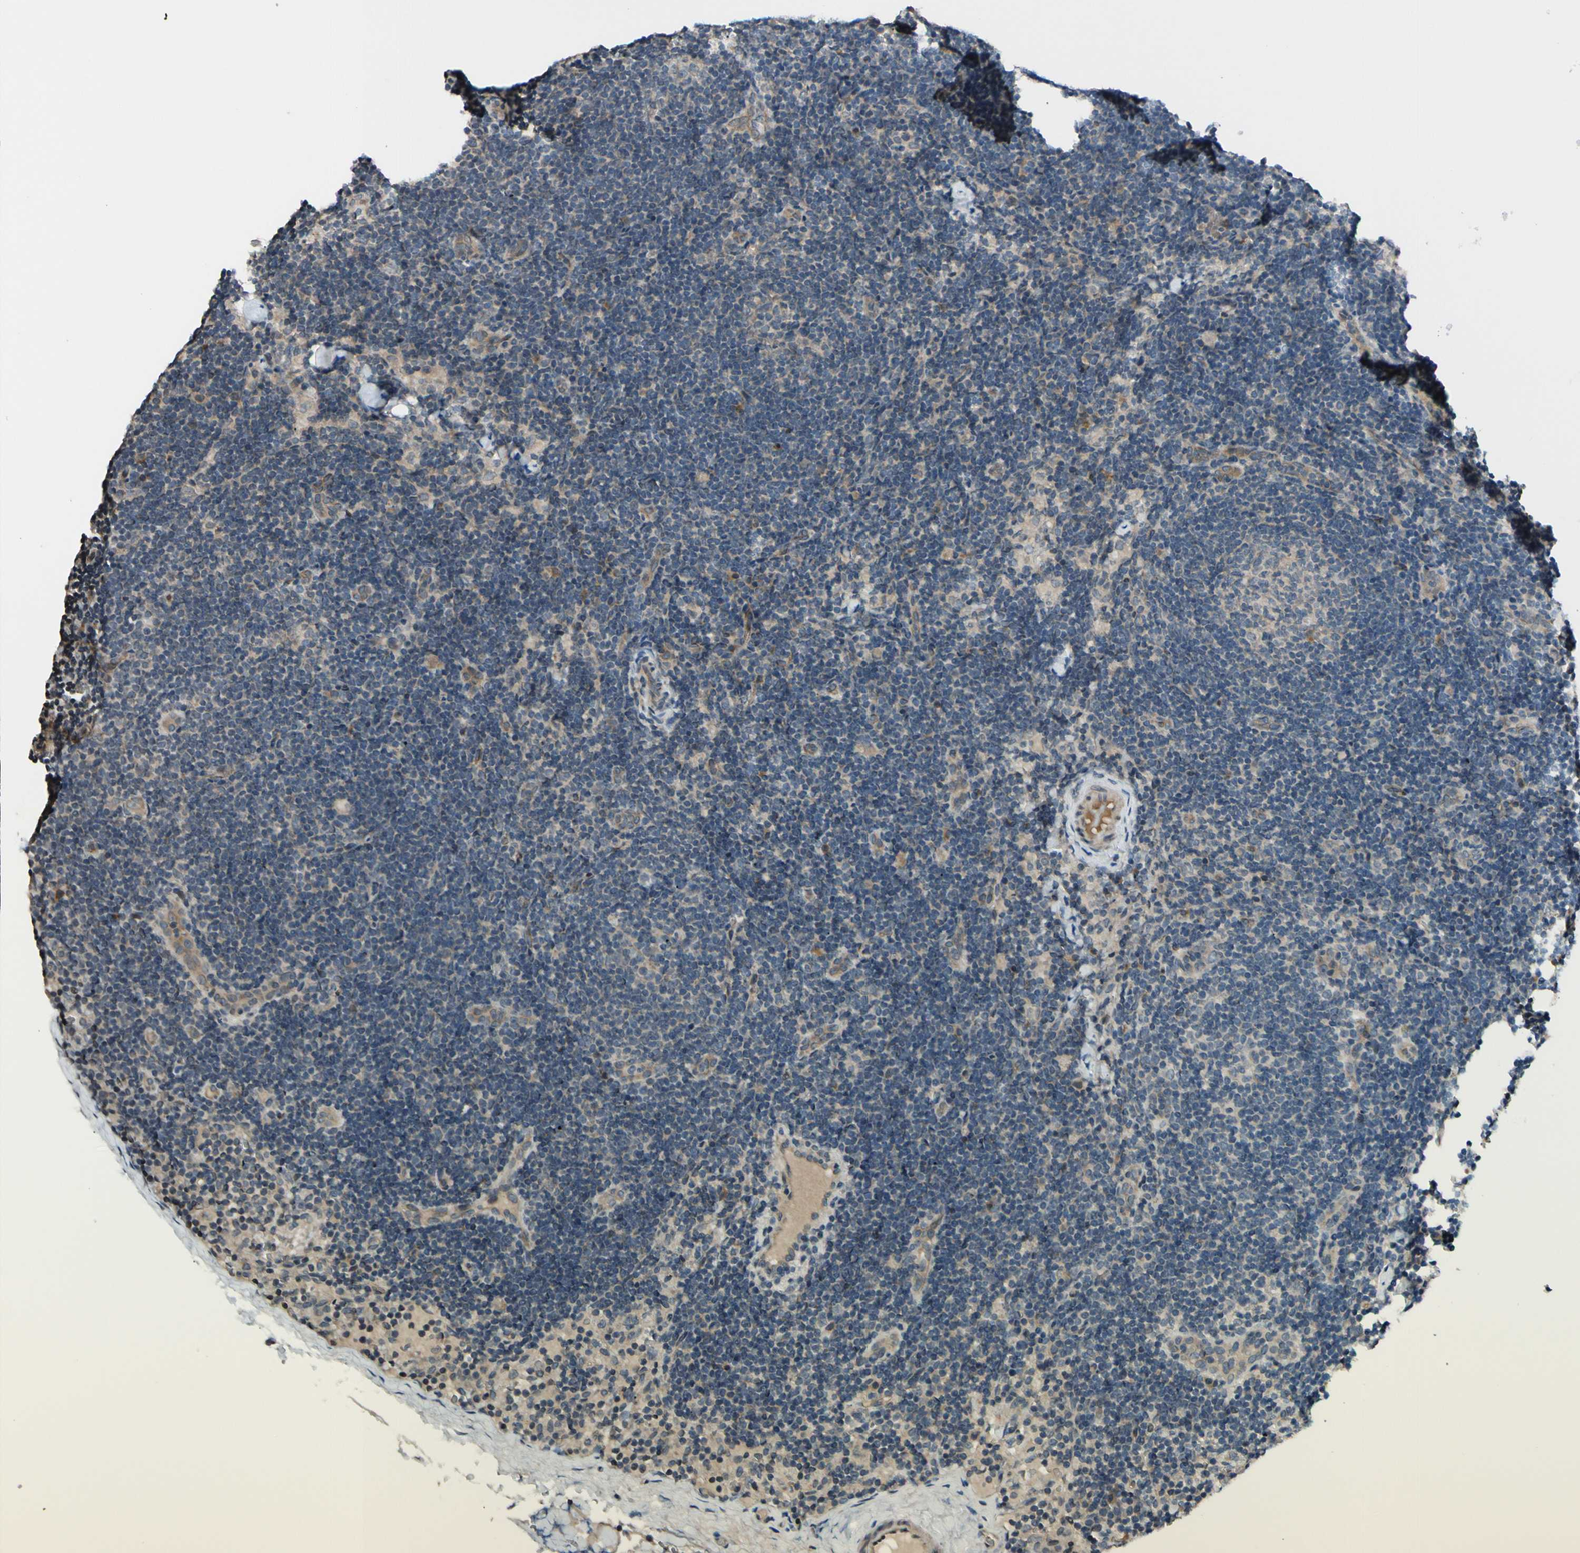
{"staining": {"intensity": "negative", "quantity": "none", "location": "none"}, "tissue": "lymph node", "cell_type": "Germinal center cells", "image_type": "normal", "snomed": [{"axis": "morphology", "description": "Normal tissue, NOS"}, {"axis": "topography", "description": "Lymph node"}], "caption": "This is an IHC micrograph of normal human lymph node. There is no expression in germinal center cells.", "gene": "FGF10", "patient": {"sex": "female", "age": 14}}